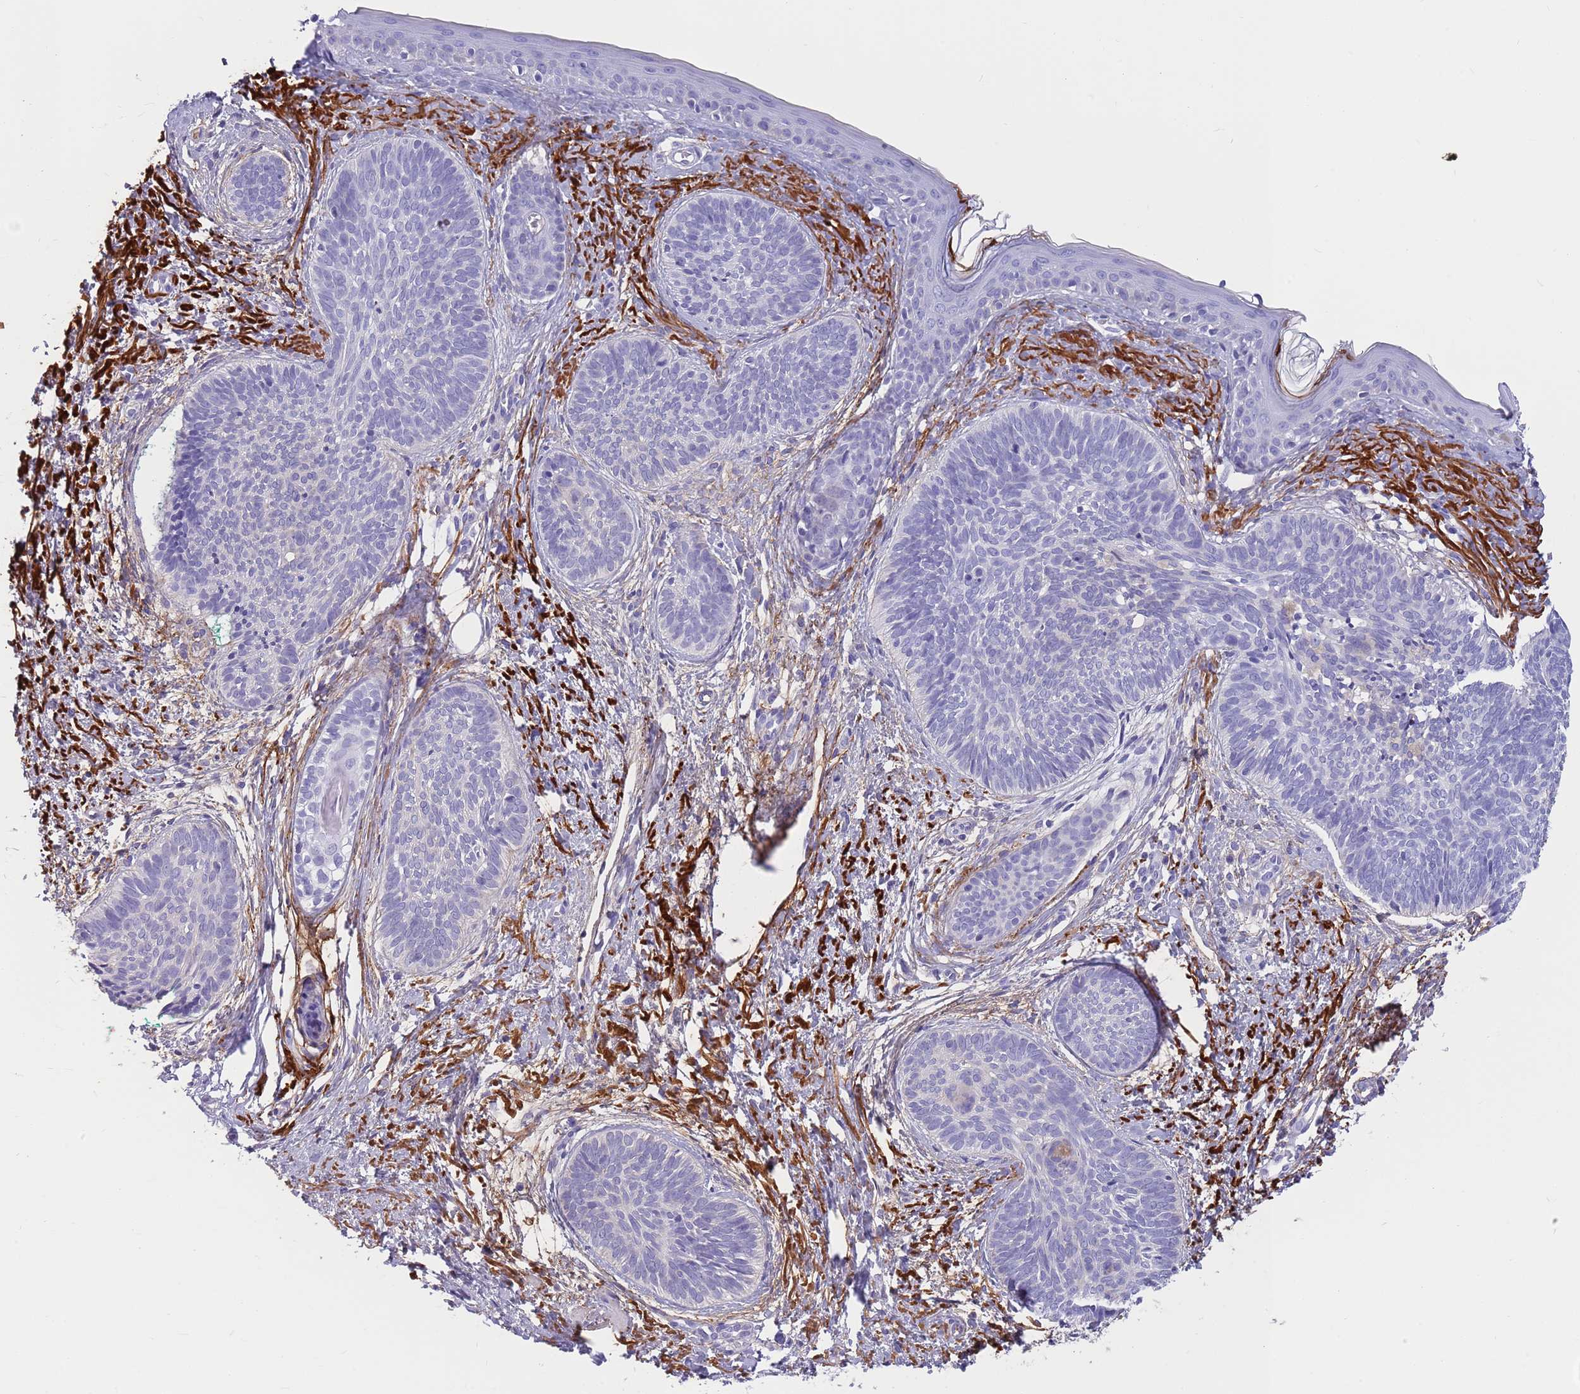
{"staining": {"intensity": "negative", "quantity": "none", "location": "none"}, "tissue": "skin cancer", "cell_type": "Tumor cells", "image_type": "cancer", "snomed": [{"axis": "morphology", "description": "Basal cell carcinoma"}, {"axis": "topography", "description": "Skin"}], "caption": "Basal cell carcinoma (skin) was stained to show a protein in brown. There is no significant expression in tumor cells. The staining was performed using DAB to visualize the protein expression in brown, while the nuclei were stained in blue with hematoxylin (Magnification: 20x).", "gene": "LEPROTL1", "patient": {"sex": "female", "age": 81}}